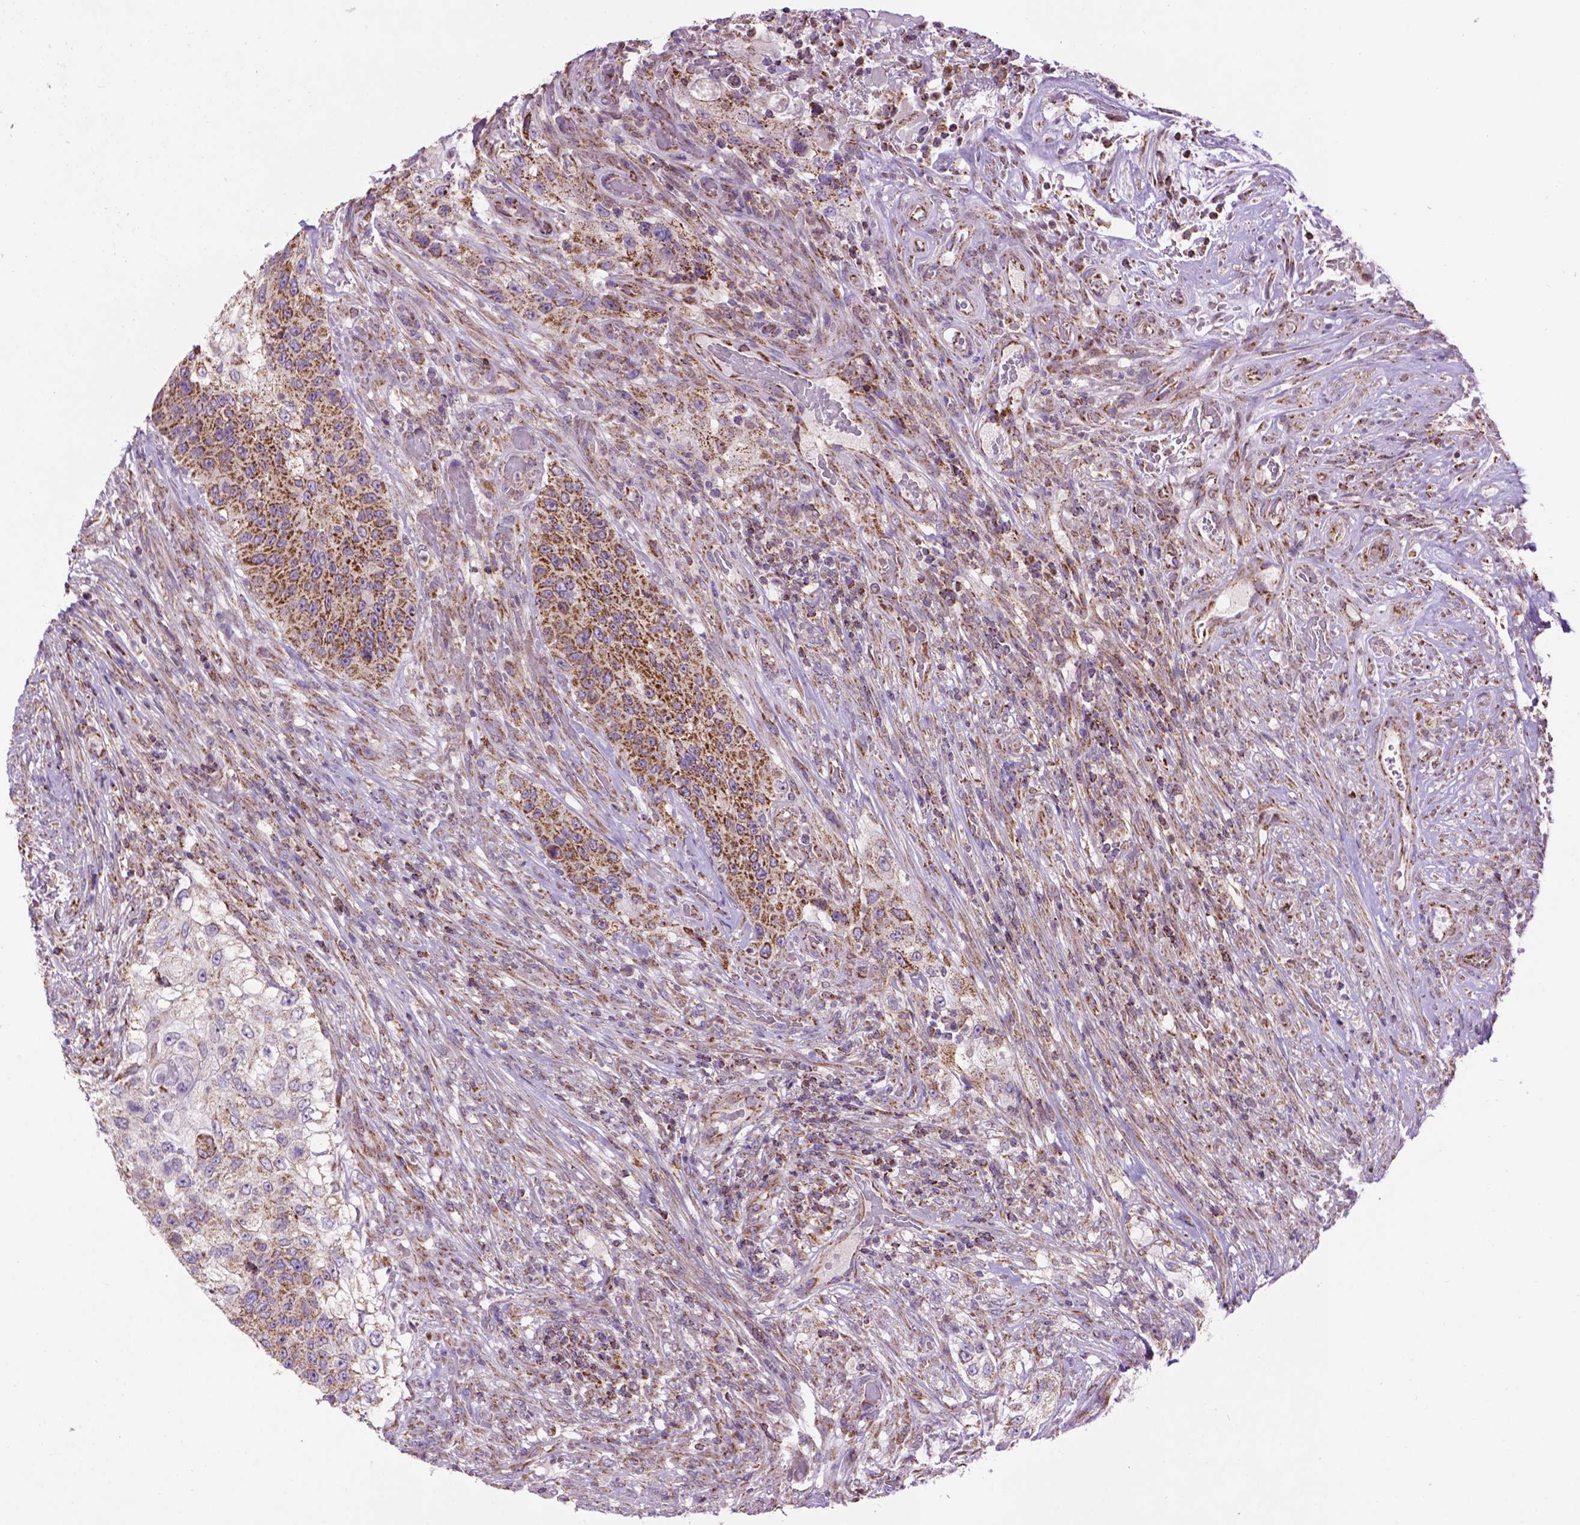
{"staining": {"intensity": "moderate", "quantity": ">75%", "location": "cytoplasmic/membranous"}, "tissue": "urothelial cancer", "cell_type": "Tumor cells", "image_type": "cancer", "snomed": [{"axis": "morphology", "description": "Urothelial carcinoma, High grade"}, {"axis": "topography", "description": "Urinary bladder"}], "caption": "This is a photomicrograph of immunohistochemistry staining of urothelial cancer, which shows moderate expression in the cytoplasmic/membranous of tumor cells.", "gene": "PYCR3", "patient": {"sex": "female", "age": 60}}